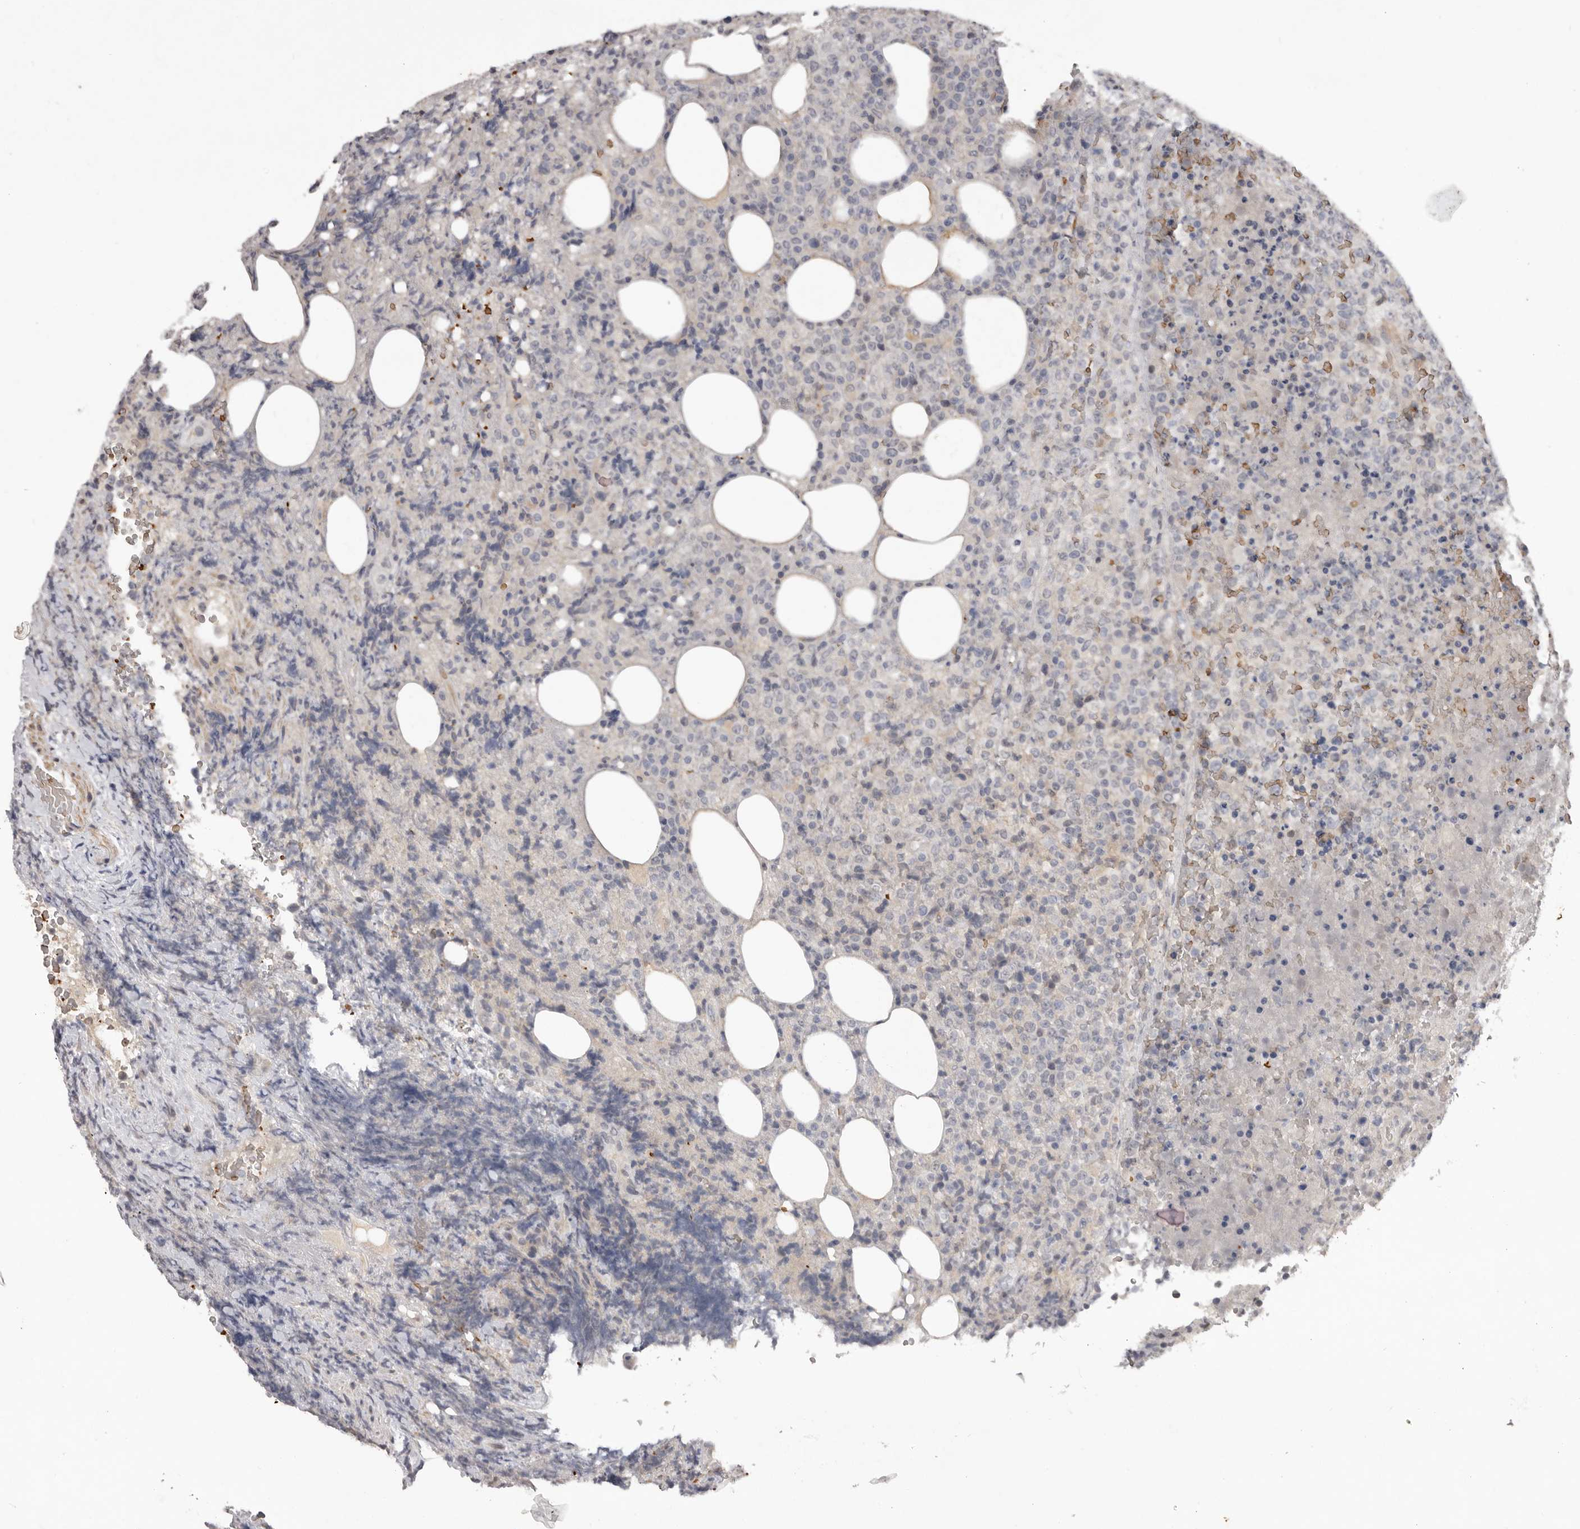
{"staining": {"intensity": "negative", "quantity": "none", "location": "none"}, "tissue": "lymphoma", "cell_type": "Tumor cells", "image_type": "cancer", "snomed": [{"axis": "morphology", "description": "Malignant lymphoma, non-Hodgkin's type, High grade"}, {"axis": "topography", "description": "Lymph node"}], "caption": "This is an IHC photomicrograph of lymphoma. There is no staining in tumor cells.", "gene": "TNR", "patient": {"sex": "male", "age": 13}}